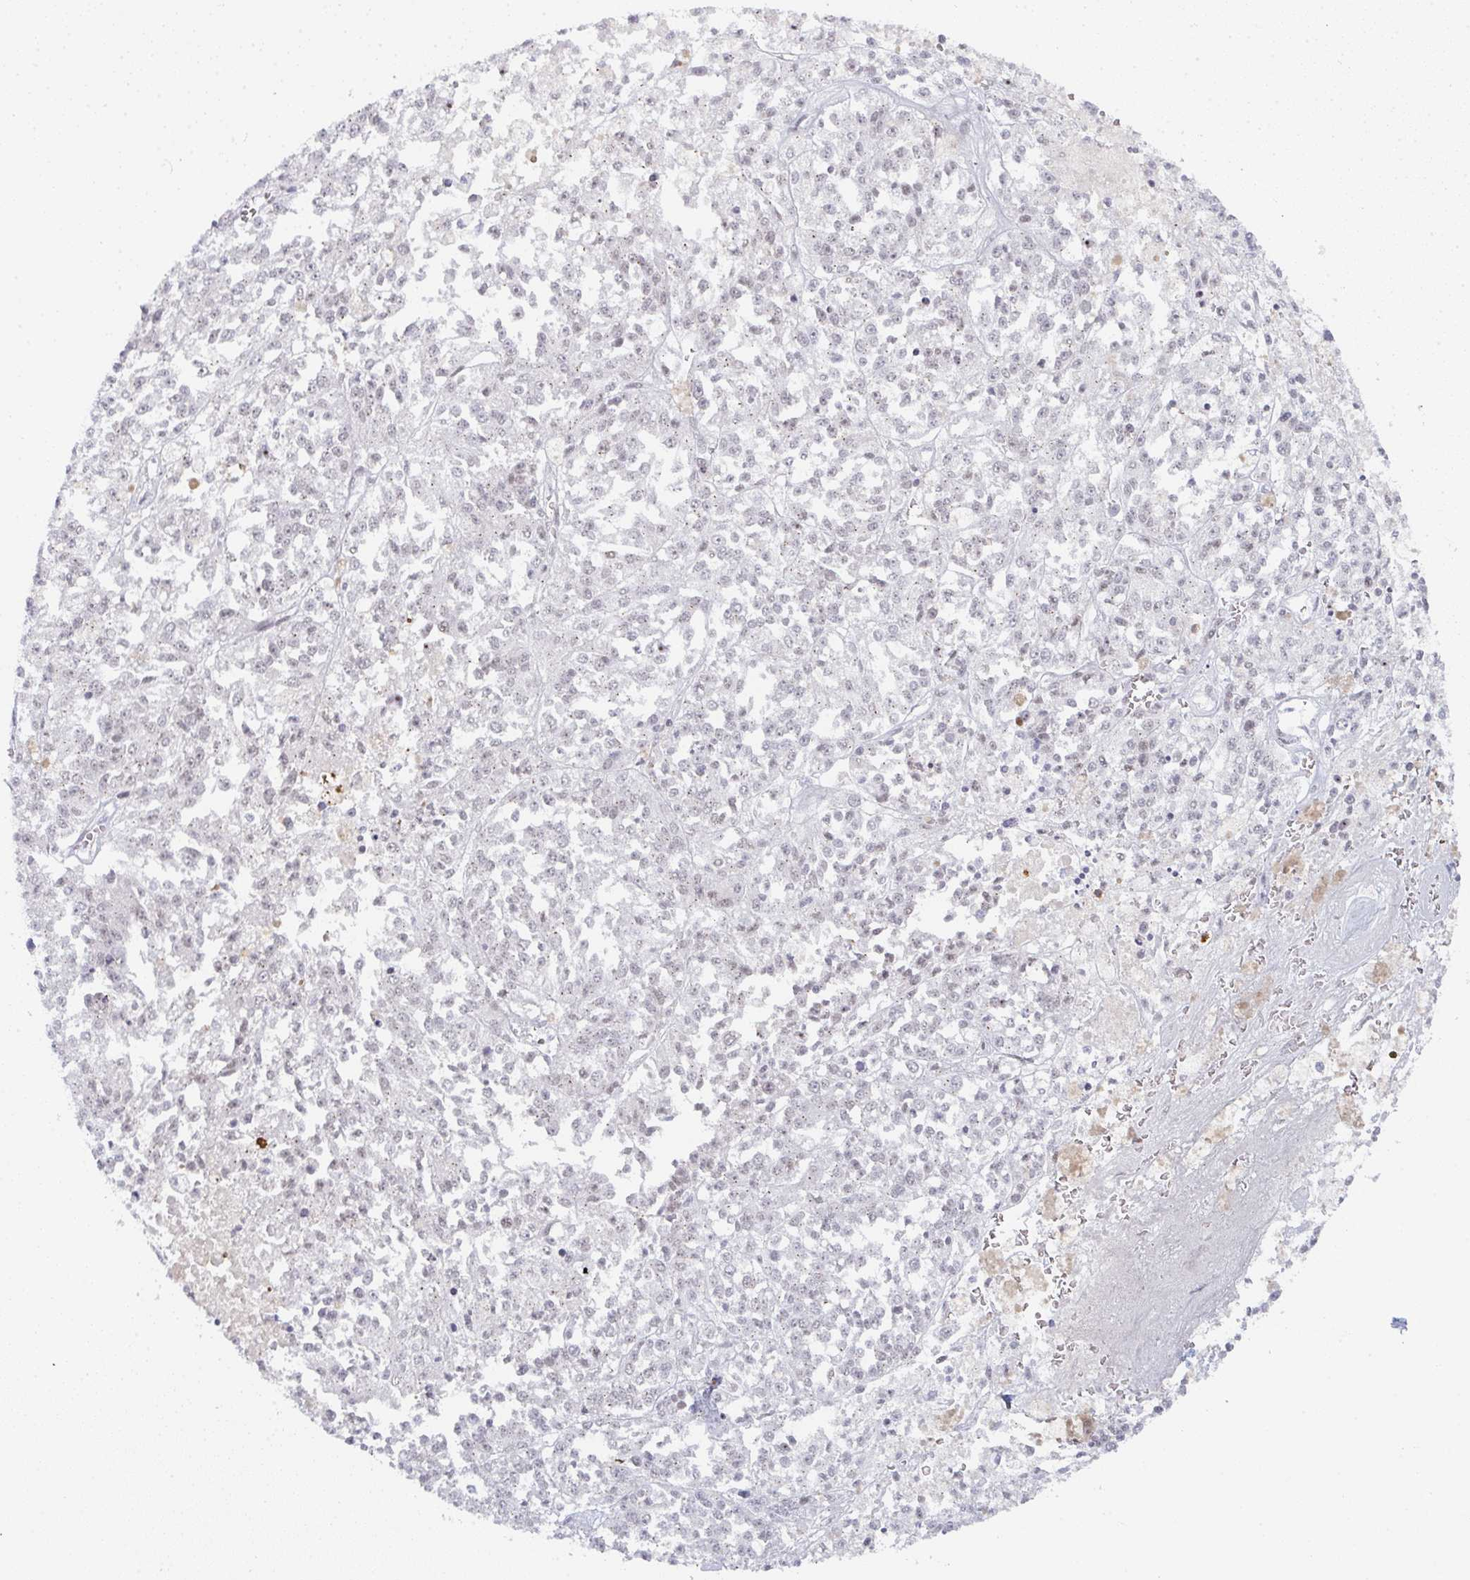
{"staining": {"intensity": "negative", "quantity": "none", "location": "none"}, "tissue": "melanoma", "cell_type": "Tumor cells", "image_type": "cancer", "snomed": [{"axis": "morphology", "description": "Malignant melanoma, NOS"}, {"axis": "topography", "description": "Skin"}], "caption": "DAB immunohistochemical staining of malignant melanoma shows no significant positivity in tumor cells.", "gene": "LIN54", "patient": {"sex": "female", "age": 64}}